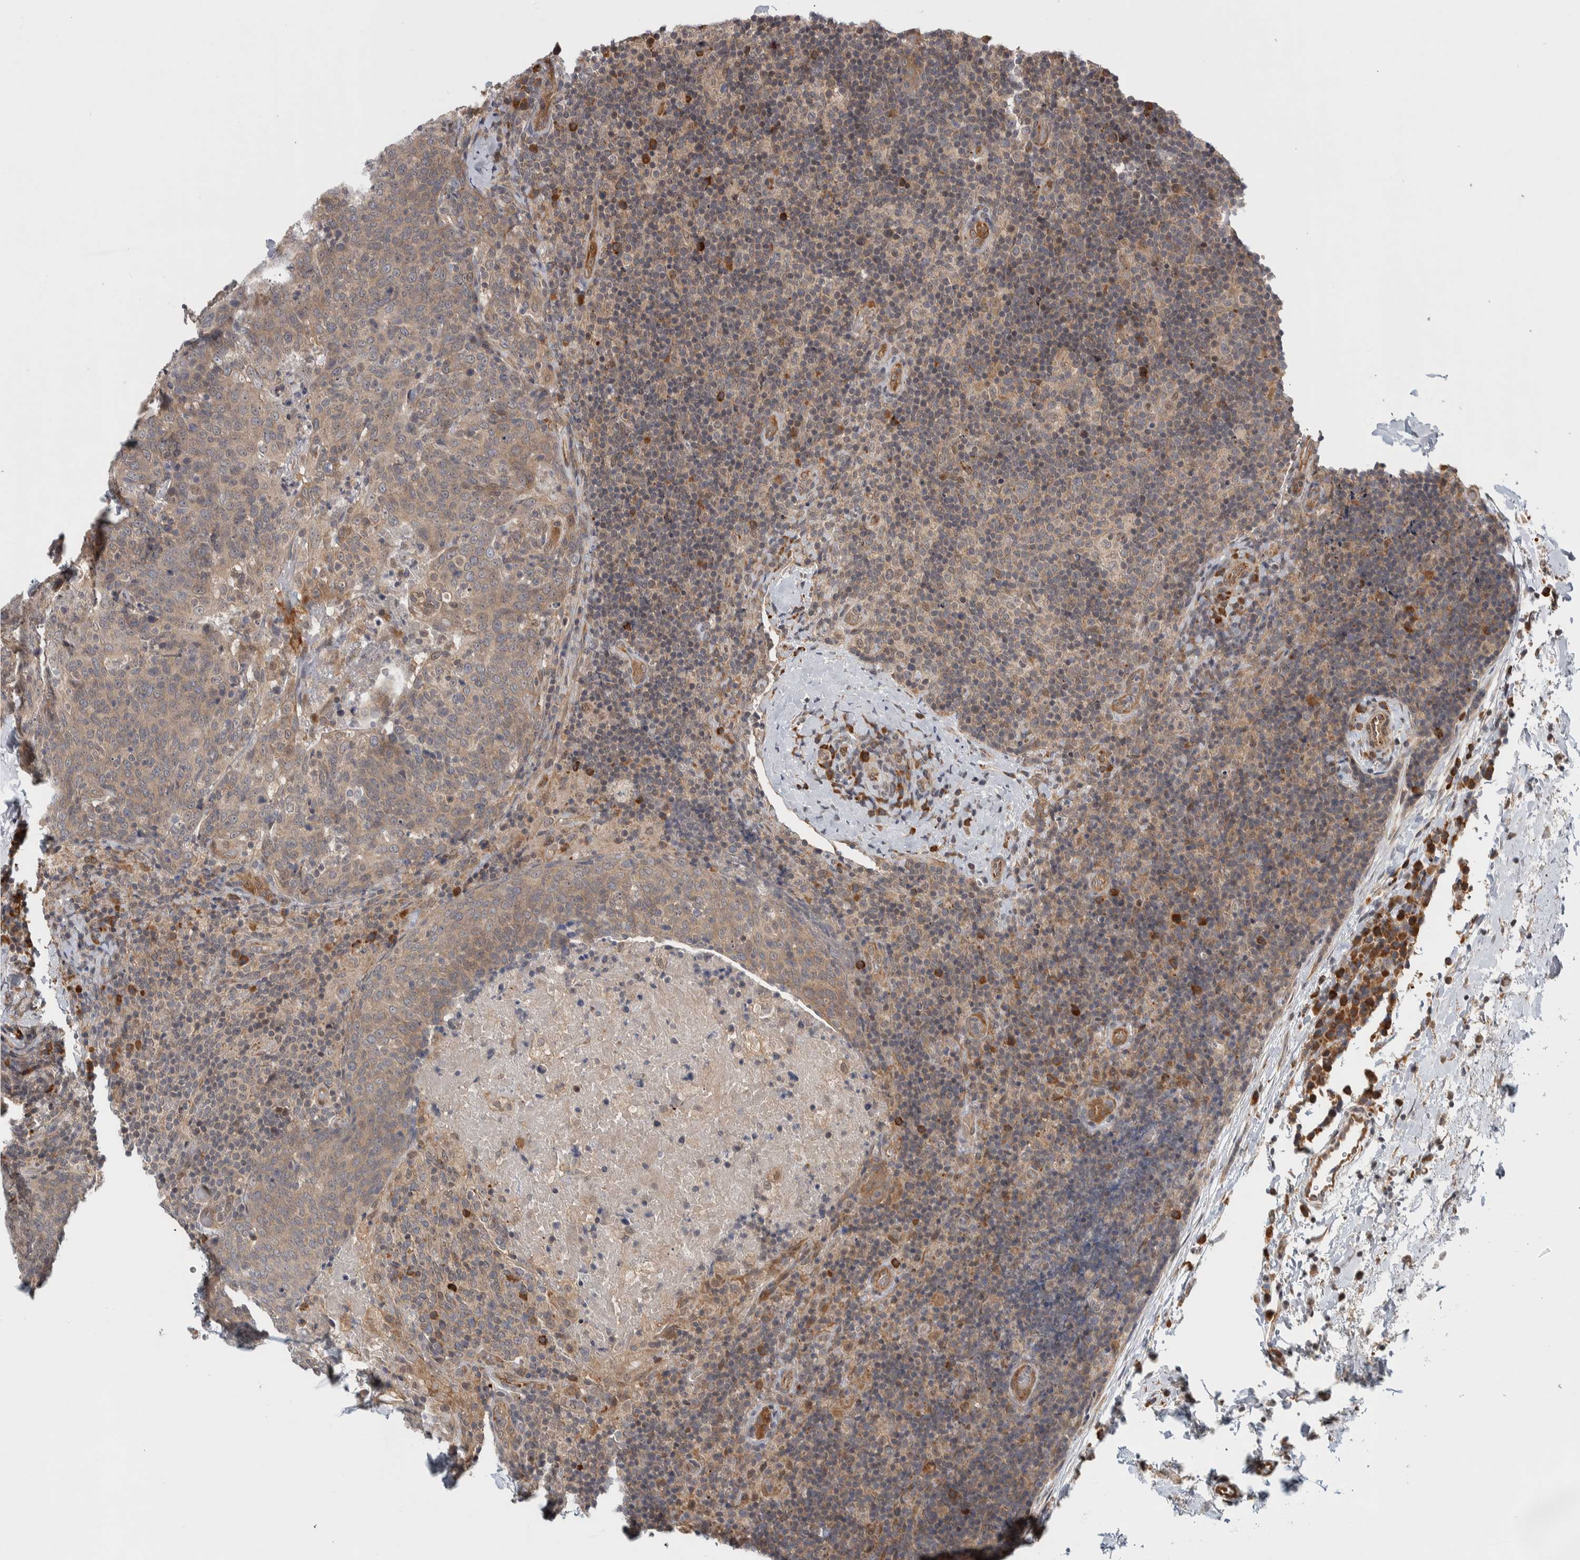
{"staining": {"intensity": "weak", "quantity": "<25%", "location": "cytoplasmic/membranous"}, "tissue": "head and neck cancer", "cell_type": "Tumor cells", "image_type": "cancer", "snomed": [{"axis": "morphology", "description": "Squamous cell carcinoma, NOS"}, {"axis": "morphology", "description": "Squamous cell carcinoma, metastatic, NOS"}, {"axis": "topography", "description": "Lymph node"}, {"axis": "topography", "description": "Head-Neck"}], "caption": "High magnification brightfield microscopy of head and neck metastatic squamous cell carcinoma stained with DAB (3,3'-diaminobenzidine) (brown) and counterstained with hematoxylin (blue): tumor cells show no significant positivity.", "gene": "TBC1D31", "patient": {"sex": "male", "age": 62}}